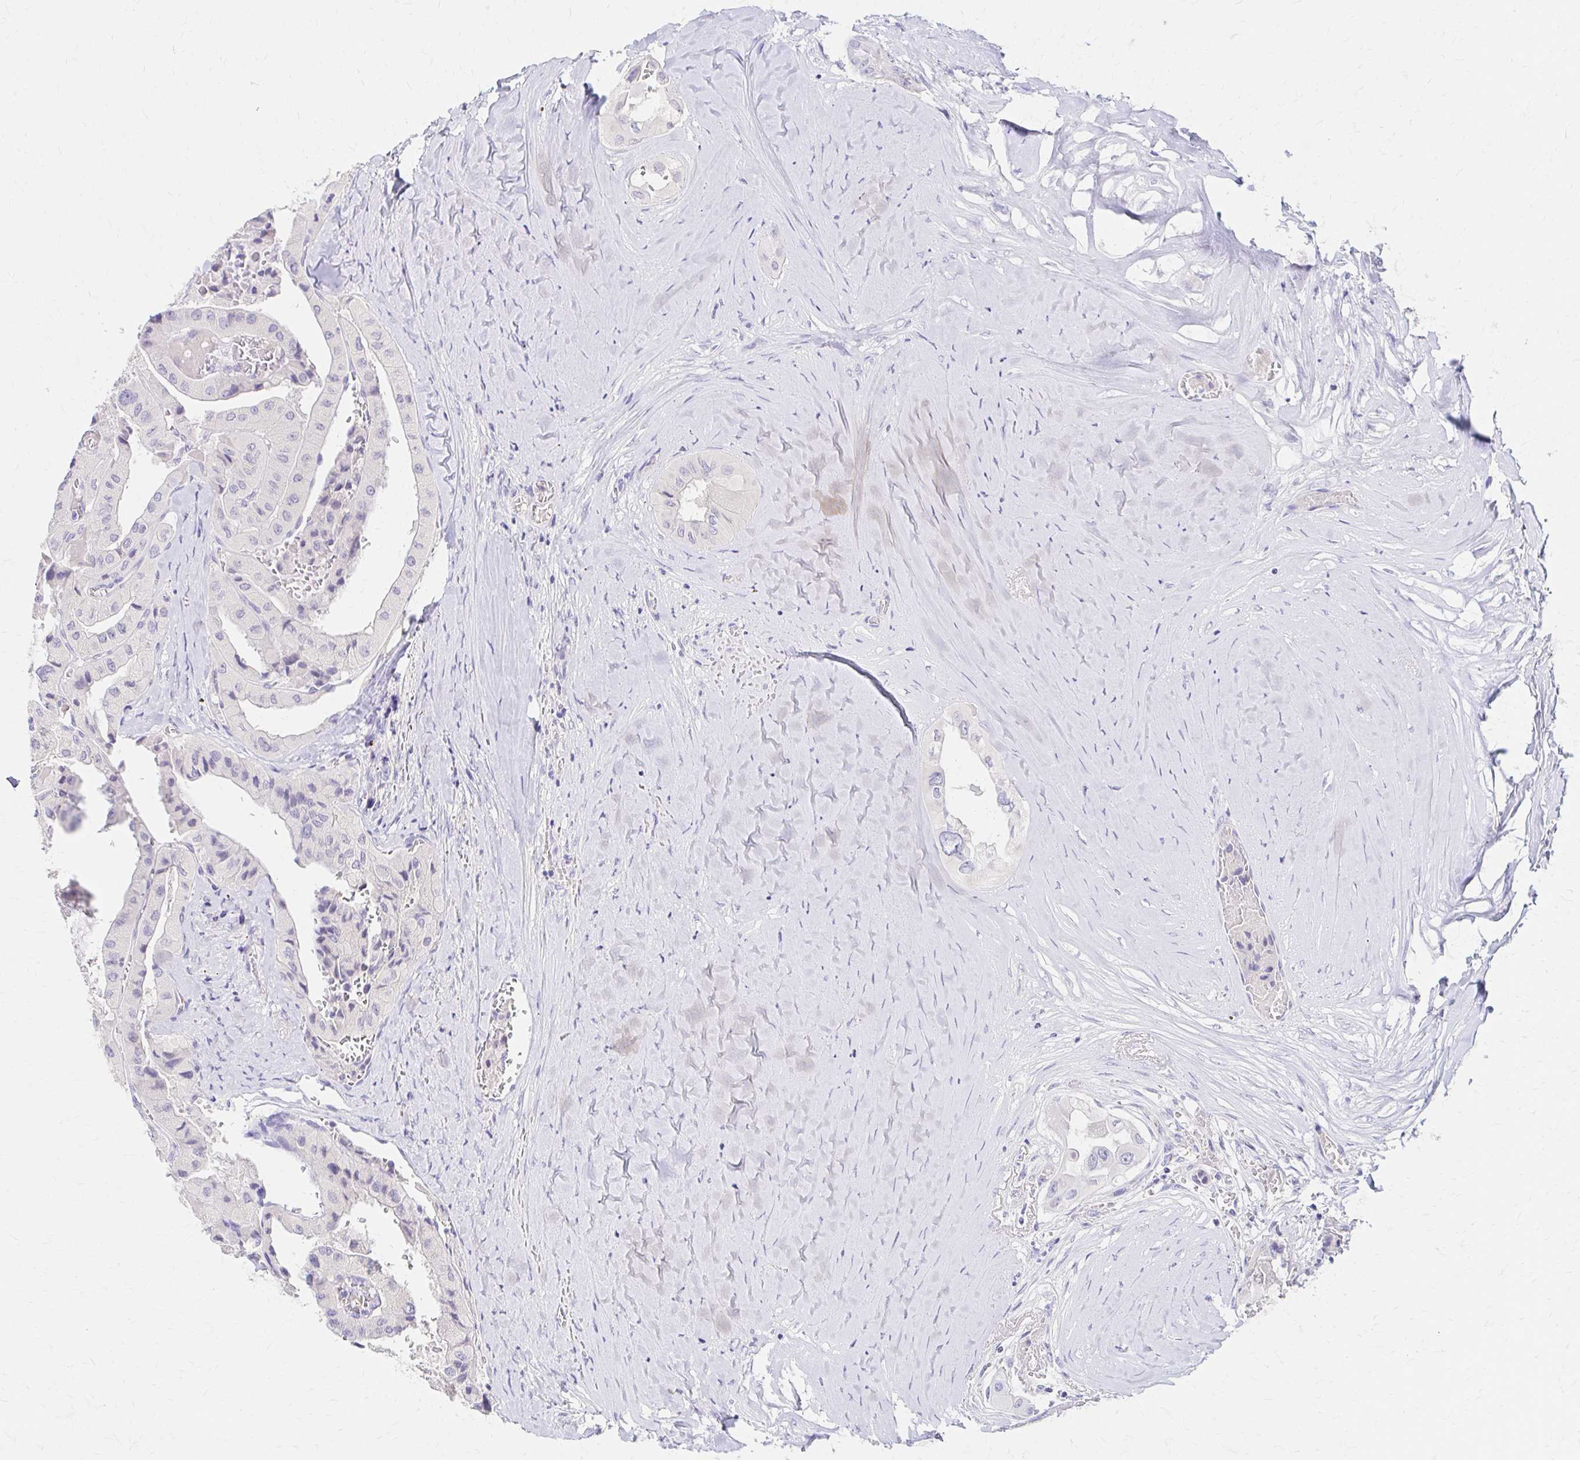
{"staining": {"intensity": "negative", "quantity": "none", "location": "none"}, "tissue": "thyroid cancer", "cell_type": "Tumor cells", "image_type": "cancer", "snomed": [{"axis": "morphology", "description": "Normal tissue, NOS"}, {"axis": "morphology", "description": "Papillary adenocarcinoma, NOS"}, {"axis": "topography", "description": "Thyroid gland"}], "caption": "Immunohistochemistry (IHC) histopathology image of thyroid cancer (papillary adenocarcinoma) stained for a protein (brown), which reveals no positivity in tumor cells.", "gene": "AZGP1", "patient": {"sex": "female", "age": 59}}